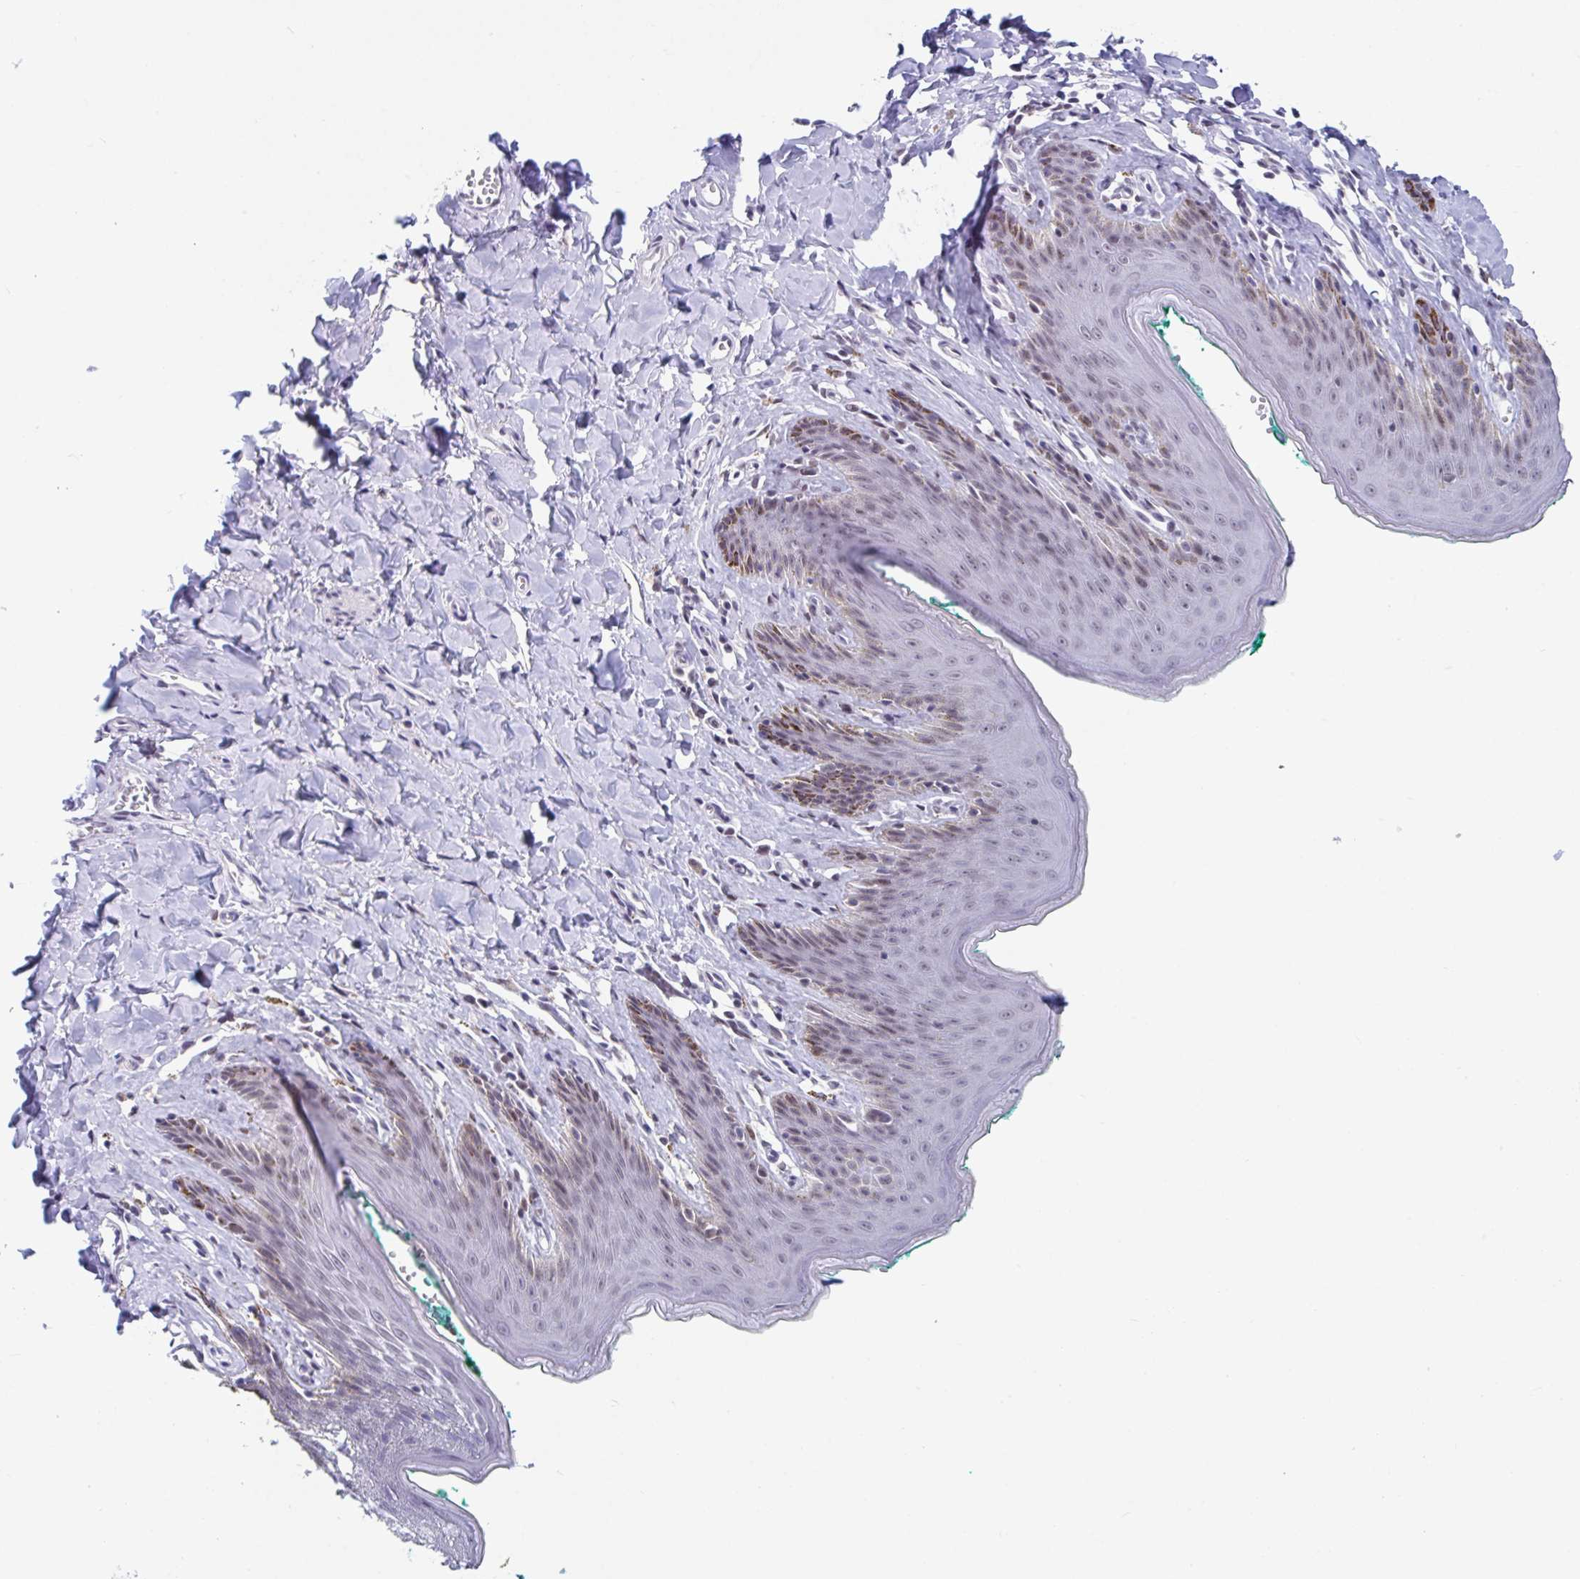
{"staining": {"intensity": "moderate", "quantity": "25%-75%", "location": "nuclear"}, "tissue": "skin", "cell_type": "Epidermal cells", "image_type": "normal", "snomed": [{"axis": "morphology", "description": "Normal tissue, NOS"}, {"axis": "topography", "description": "Vulva"}, {"axis": "topography", "description": "Peripheral nerve tissue"}], "caption": "Immunohistochemical staining of unremarkable skin reveals medium levels of moderate nuclear positivity in approximately 25%-75% of epidermal cells. The protein is stained brown, and the nuclei are stained in blue (DAB (3,3'-diaminobenzidine) IHC with brightfield microscopy, high magnification).", "gene": "WDR72", "patient": {"sex": "female", "age": 66}}